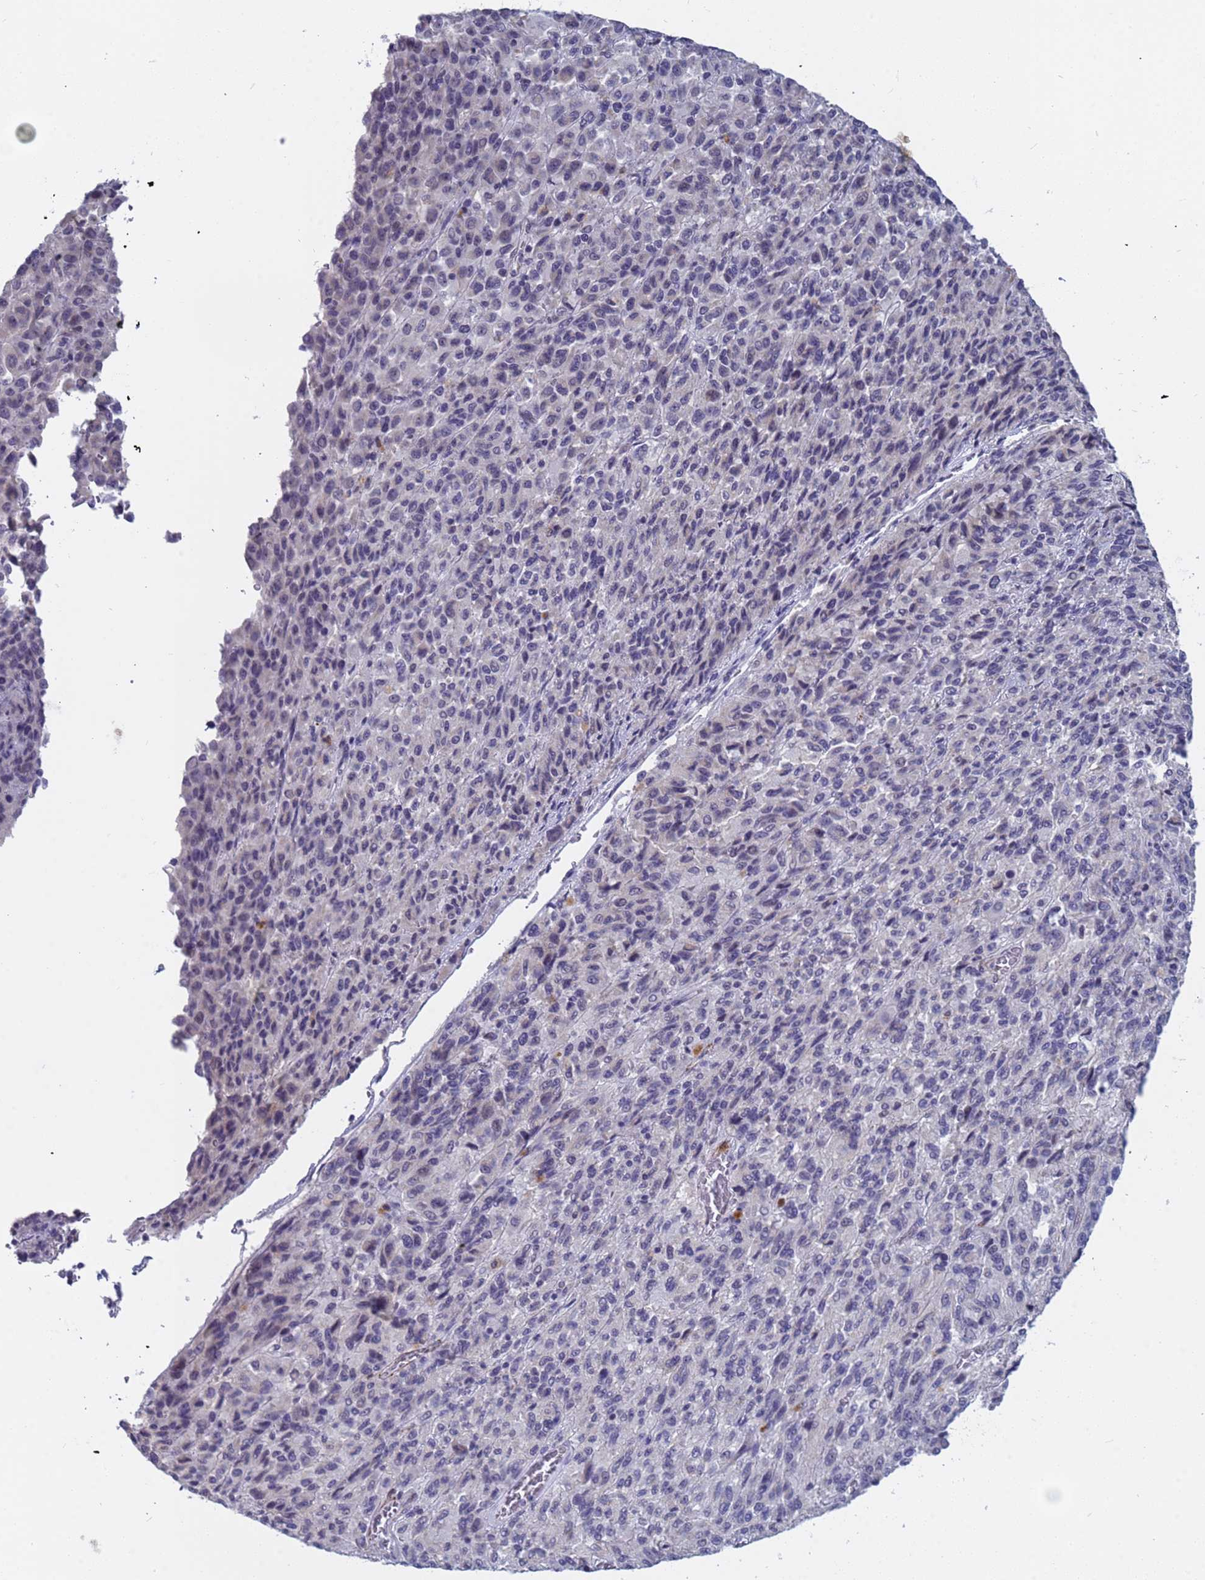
{"staining": {"intensity": "negative", "quantity": "none", "location": "none"}, "tissue": "melanoma", "cell_type": "Tumor cells", "image_type": "cancer", "snomed": [{"axis": "morphology", "description": "Malignant melanoma, Metastatic site"}, {"axis": "topography", "description": "Lung"}], "caption": "This is an IHC photomicrograph of human malignant melanoma (metastatic site). There is no staining in tumor cells.", "gene": "CXorf65", "patient": {"sex": "male", "age": 64}}